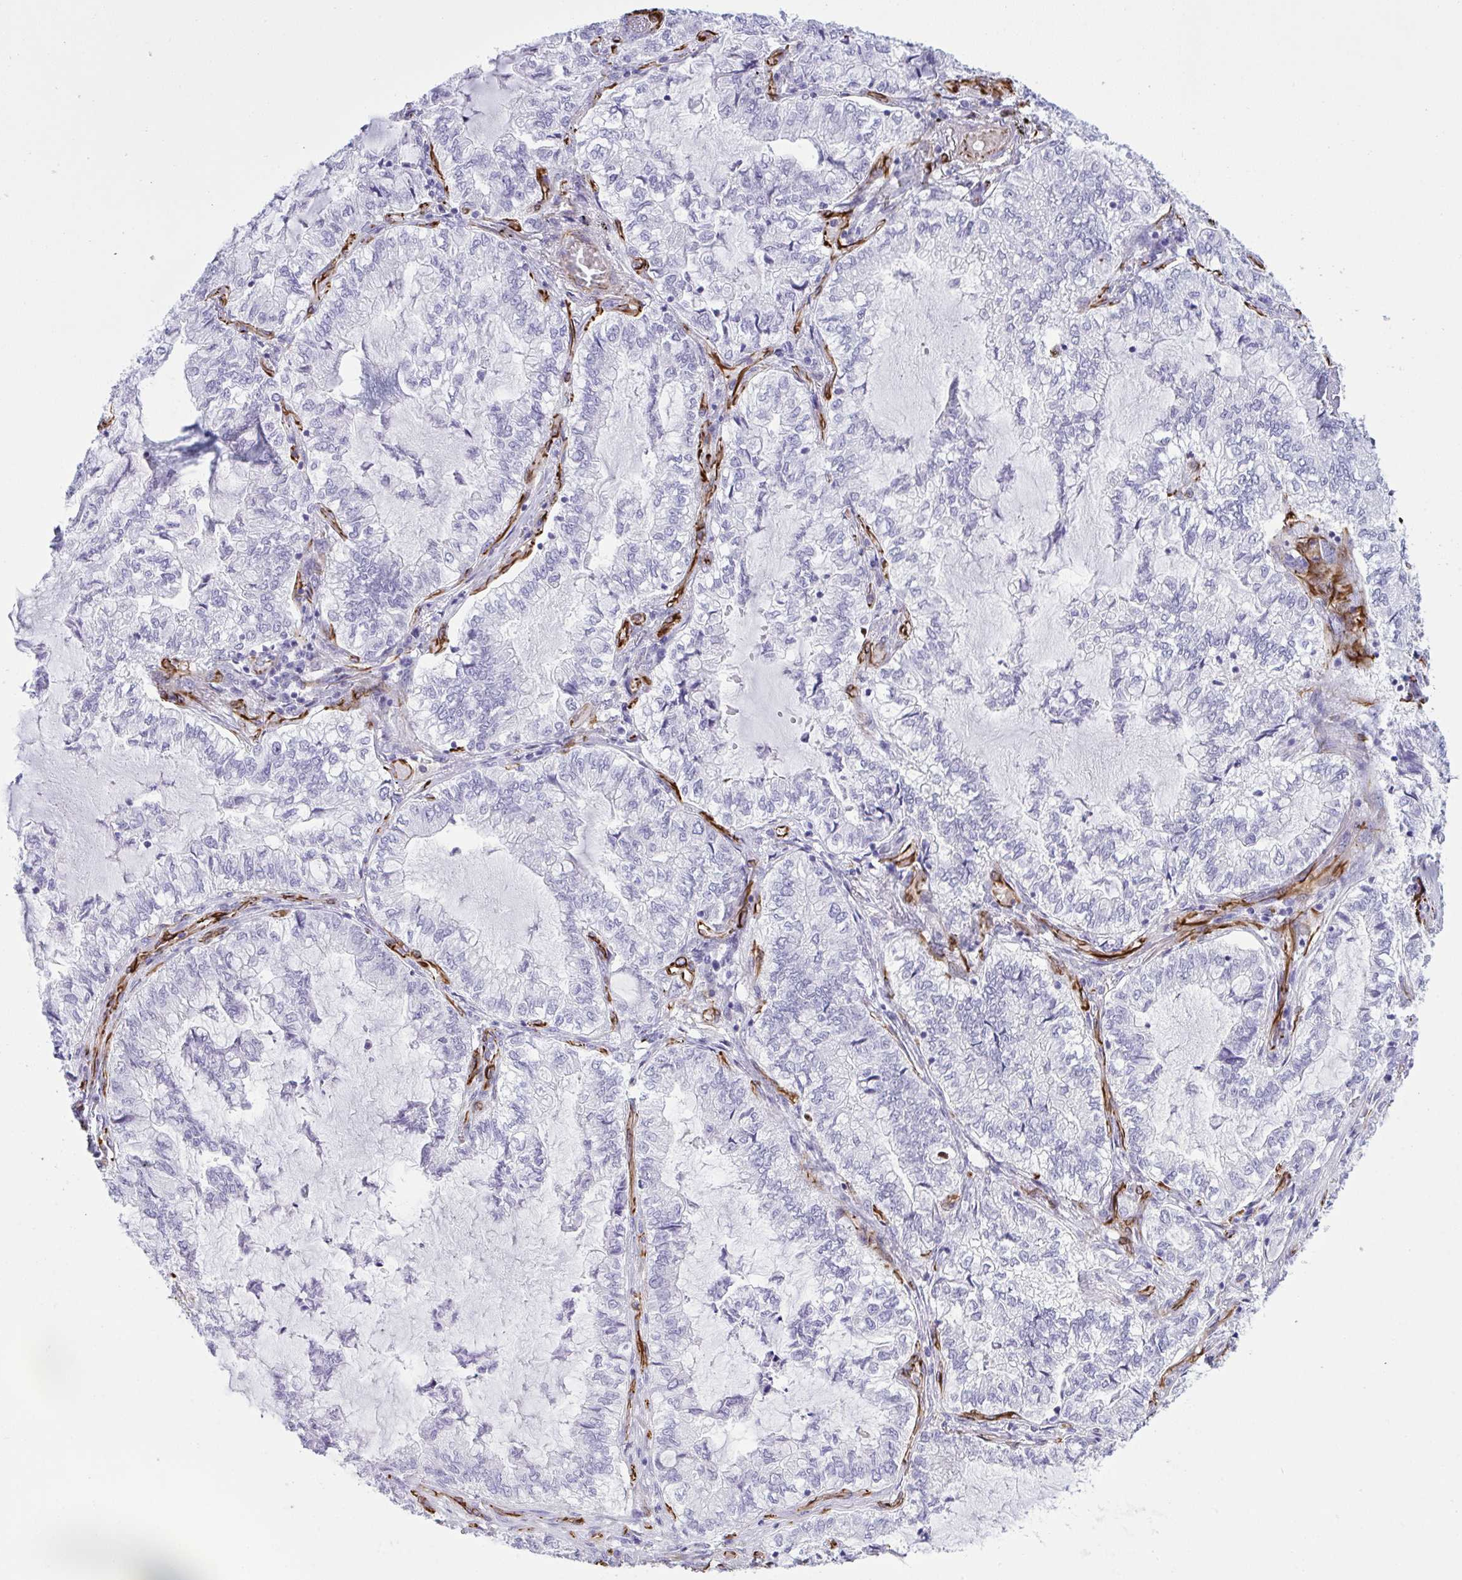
{"staining": {"intensity": "negative", "quantity": "none", "location": "none"}, "tissue": "lung cancer", "cell_type": "Tumor cells", "image_type": "cancer", "snomed": [{"axis": "morphology", "description": "Adenocarcinoma, NOS"}, {"axis": "topography", "description": "Lymph node"}, {"axis": "topography", "description": "Lung"}], "caption": "Immunohistochemical staining of lung cancer exhibits no significant staining in tumor cells.", "gene": "SLC35B1", "patient": {"sex": "male", "age": 66}}